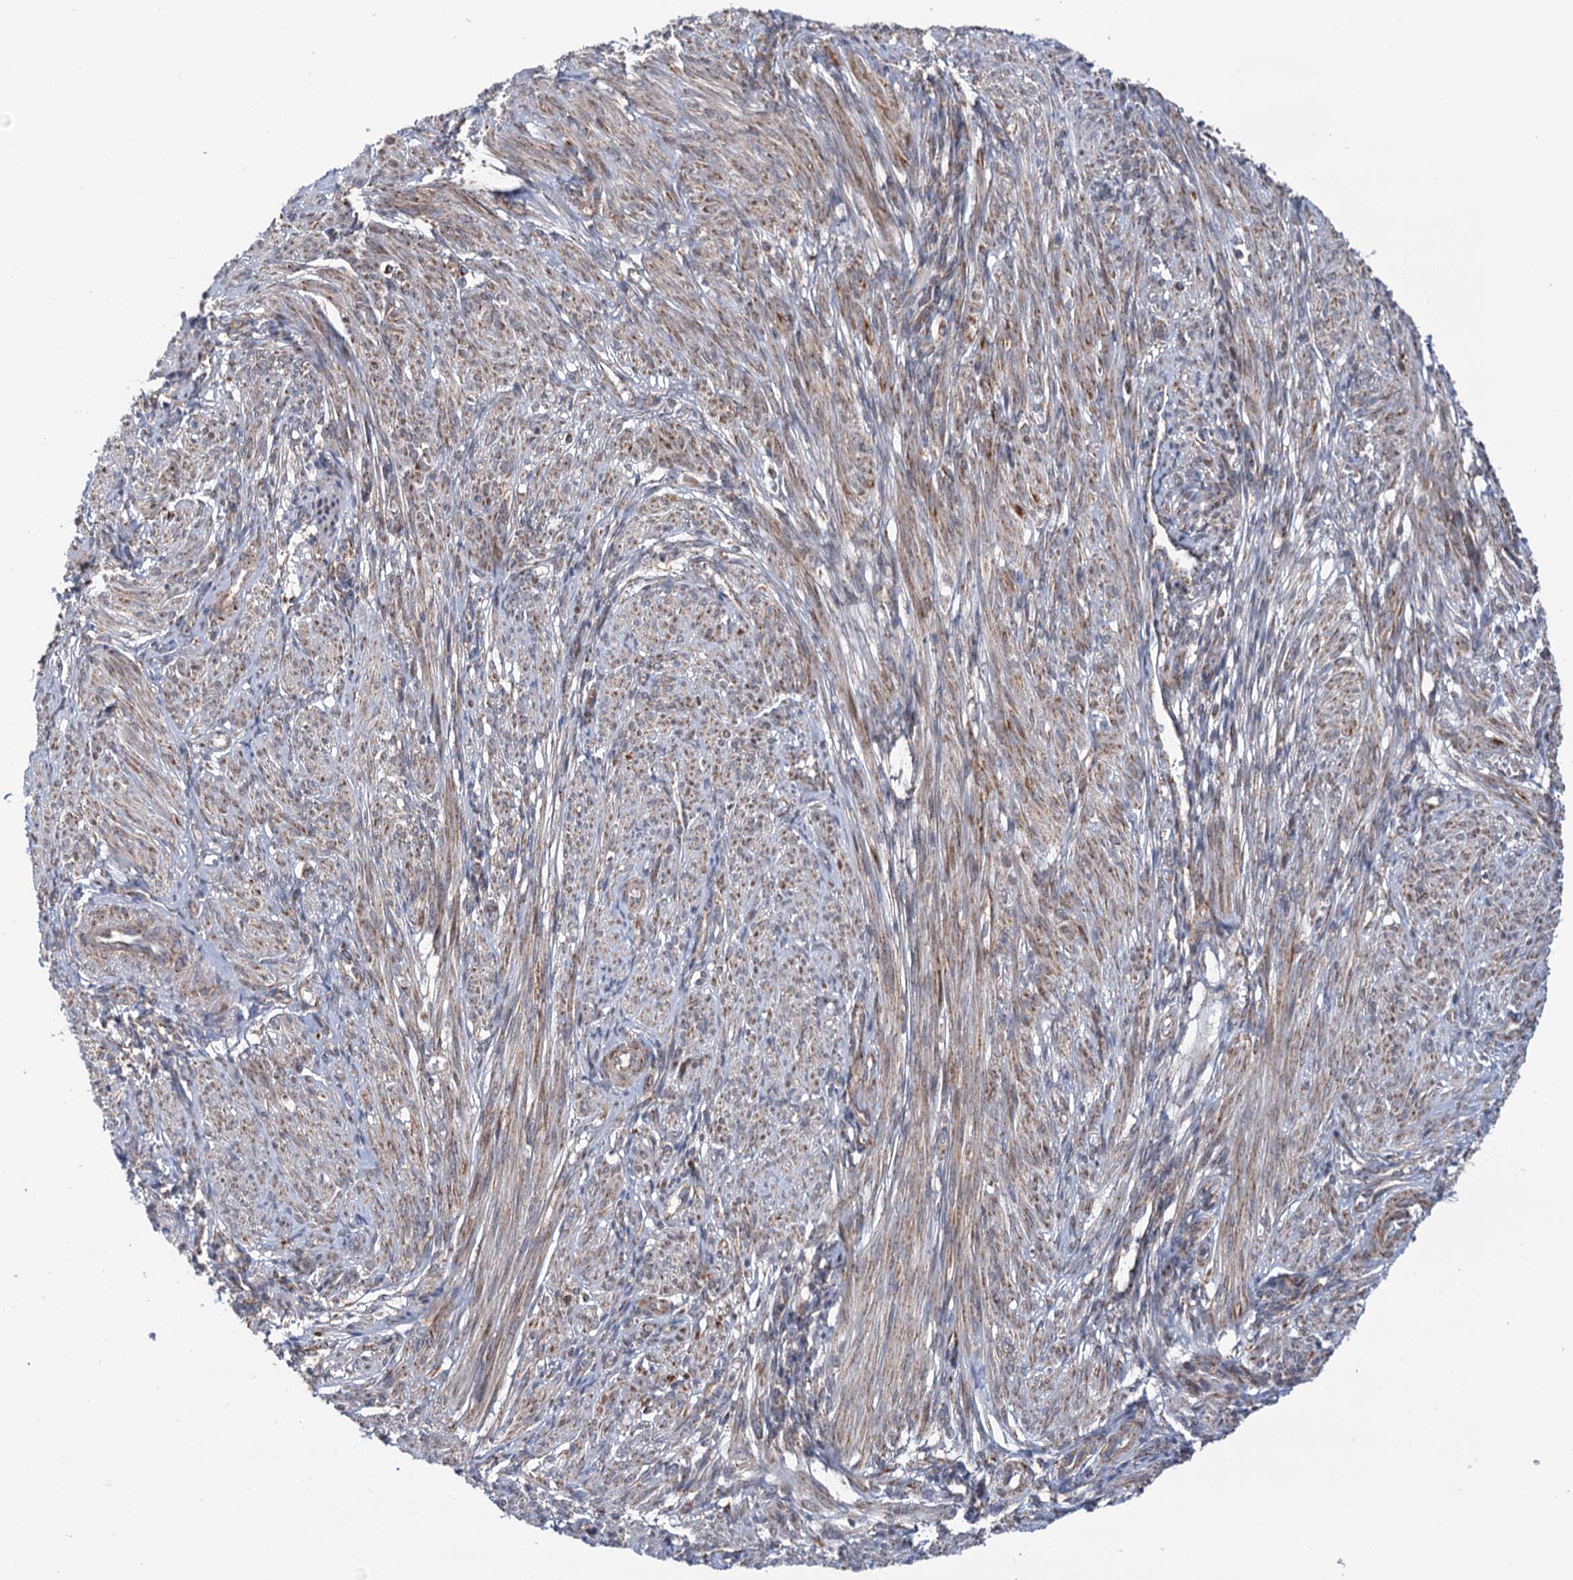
{"staining": {"intensity": "moderate", "quantity": "25%-75%", "location": "cytoplasmic/membranous"}, "tissue": "smooth muscle", "cell_type": "Smooth muscle cells", "image_type": "normal", "snomed": [{"axis": "morphology", "description": "Normal tissue, NOS"}, {"axis": "topography", "description": "Smooth muscle"}], "caption": "A high-resolution micrograph shows IHC staining of unremarkable smooth muscle, which demonstrates moderate cytoplasmic/membranous staining in approximately 25%-75% of smooth muscle cells.", "gene": "SUCLA2", "patient": {"sex": "female", "age": 39}}